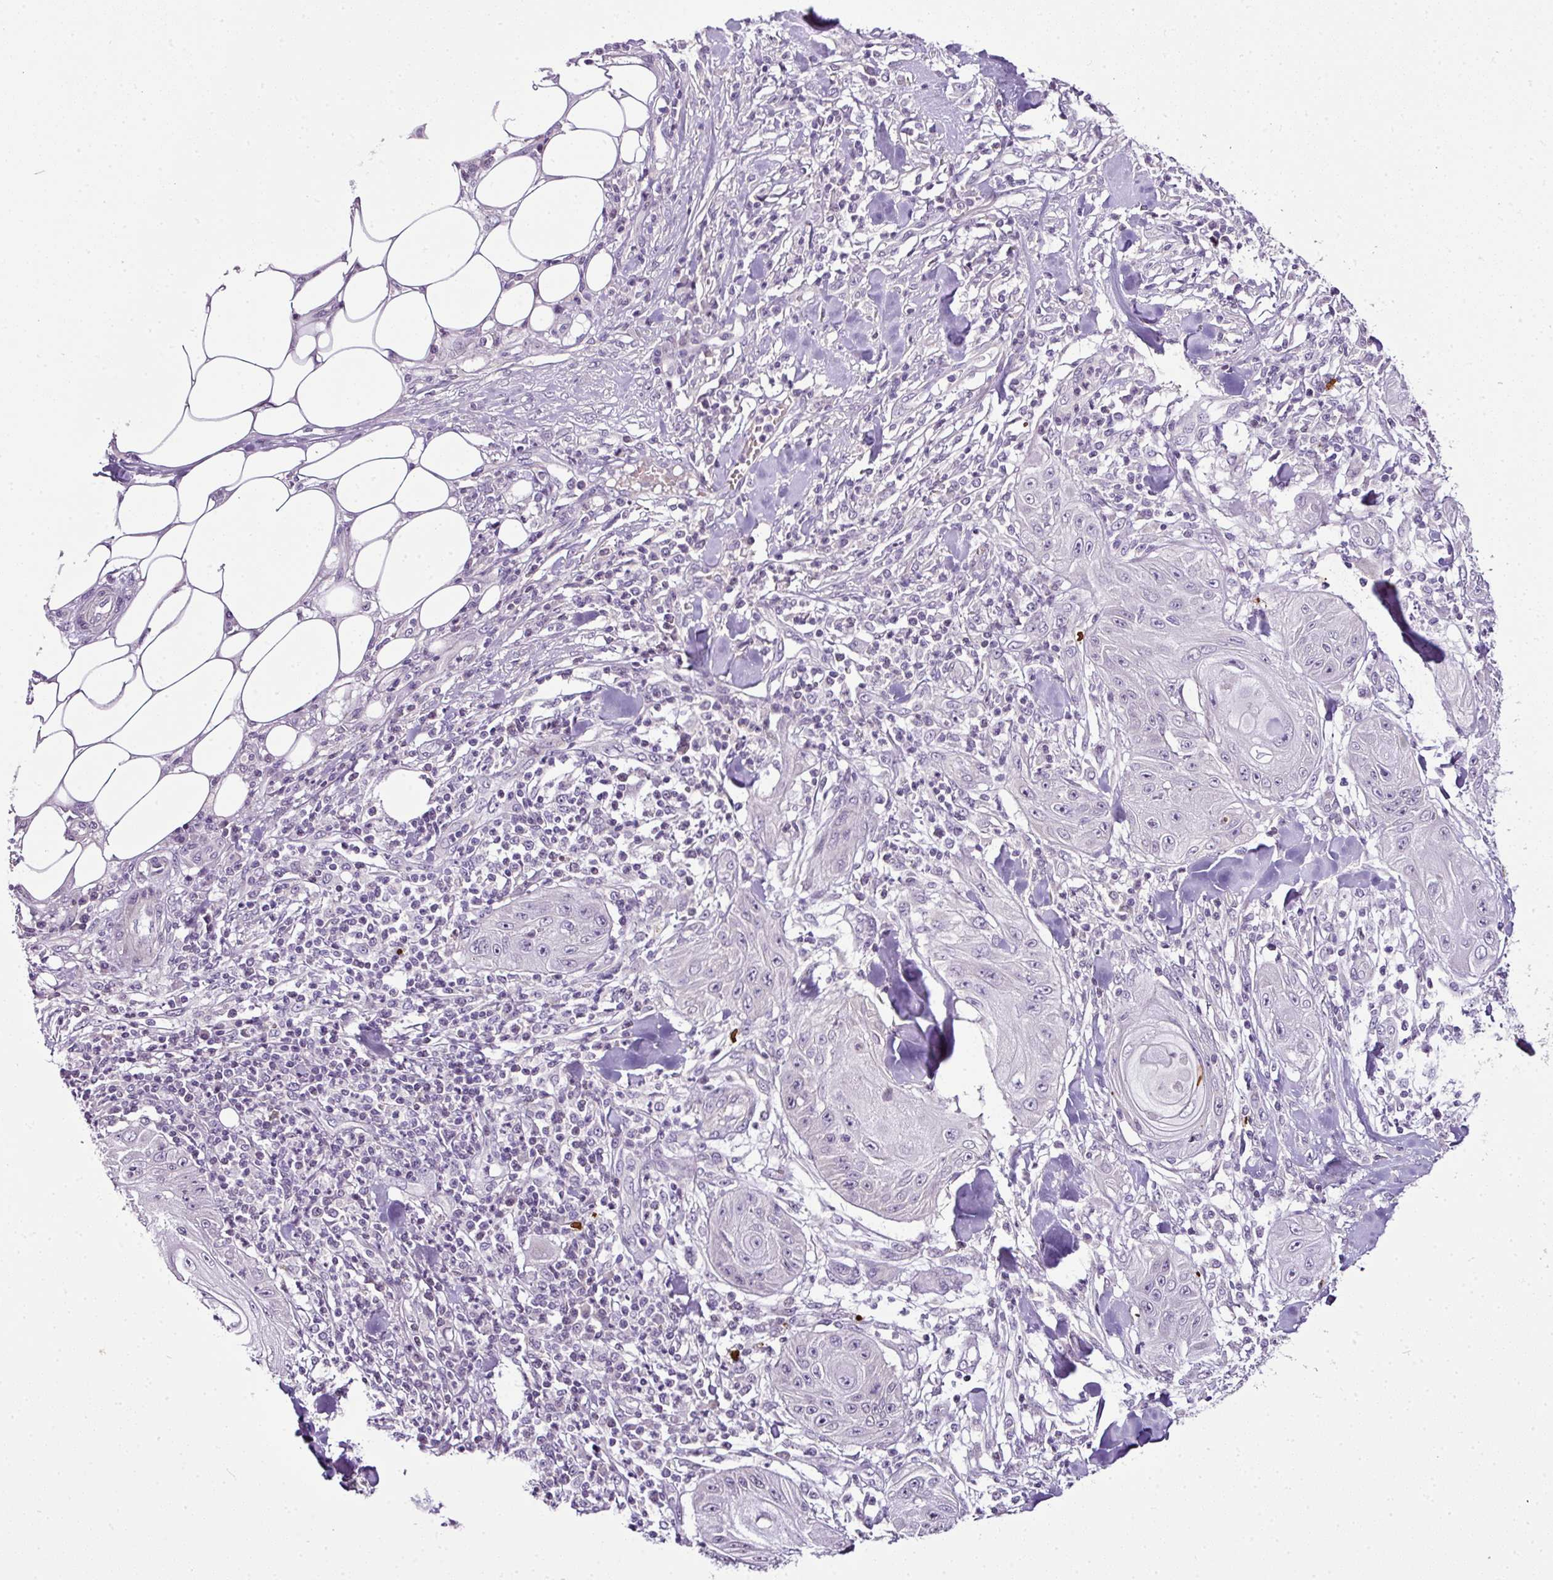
{"staining": {"intensity": "negative", "quantity": "none", "location": "none"}, "tissue": "skin cancer", "cell_type": "Tumor cells", "image_type": "cancer", "snomed": [{"axis": "morphology", "description": "Squamous cell carcinoma, NOS"}, {"axis": "topography", "description": "Skin"}], "caption": "Micrograph shows no significant protein positivity in tumor cells of squamous cell carcinoma (skin).", "gene": "TEX30", "patient": {"sex": "female", "age": 78}}